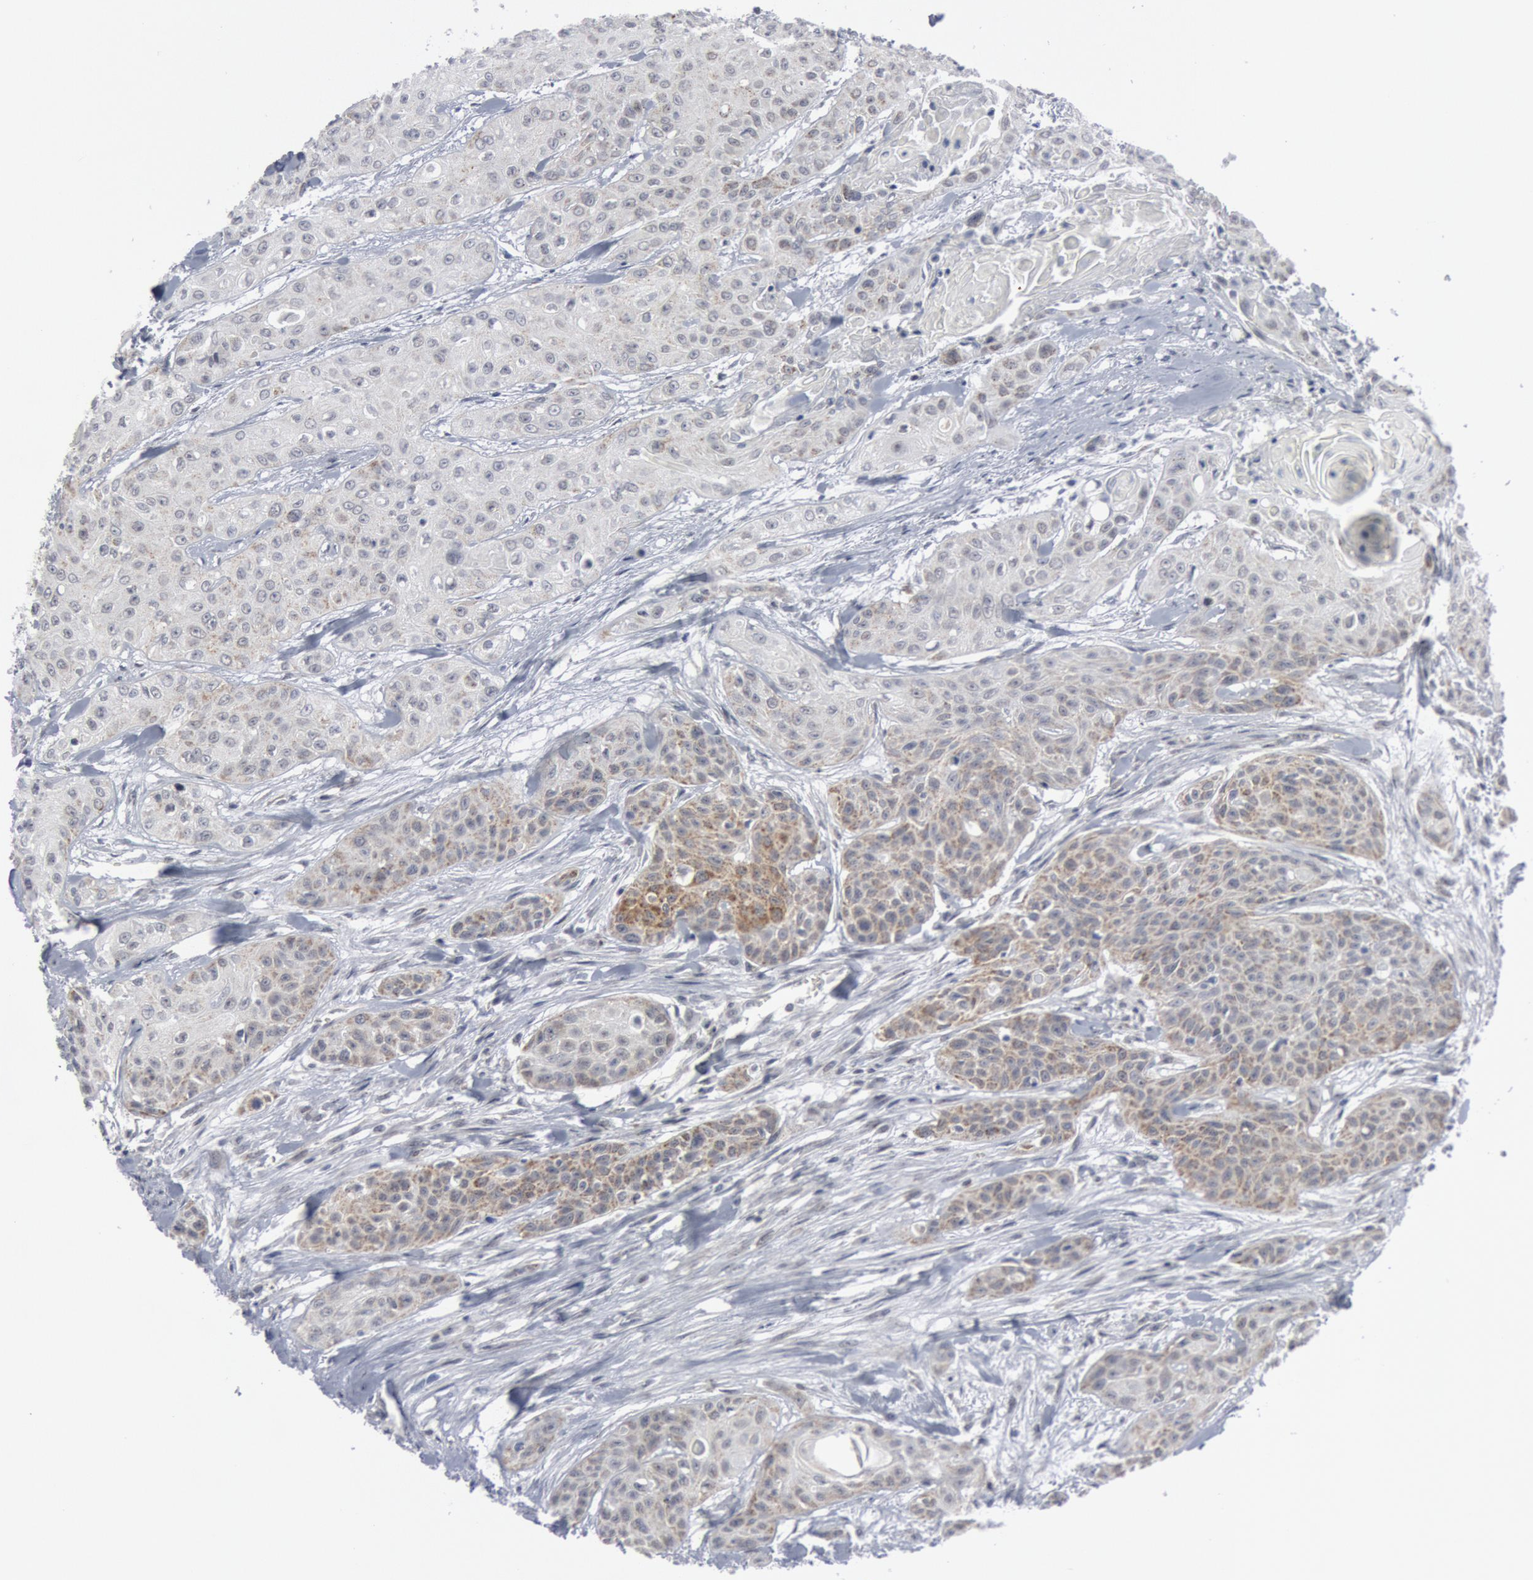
{"staining": {"intensity": "weak", "quantity": "<25%", "location": "cytoplasmic/membranous"}, "tissue": "head and neck cancer", "cell_type": "Tumor cells", "image_type": "cancer", "snomed": [{"axis": "morphology", "description": "Squamous cell carcinoma, NOS"}, {"axis": "morphology", "description": "Squamous cell carcinoma, metastatic, NOS"}, {"axis": "topography", "description": "Lymph node"}, {"axis": "topography", "description": "Salivary gland"}, {"axis": "topography", "description": "Head-Neck"}], "caption": "Immunohistochemistry micrograph of neoplastic tissue: head and neck cancer stained with DAB (3,3'-diaminobenzidine) exhibits no significant protein positivity in tumor cells.", "gene": "CASP9", "patient": {"sex": "female", "age": 74}}